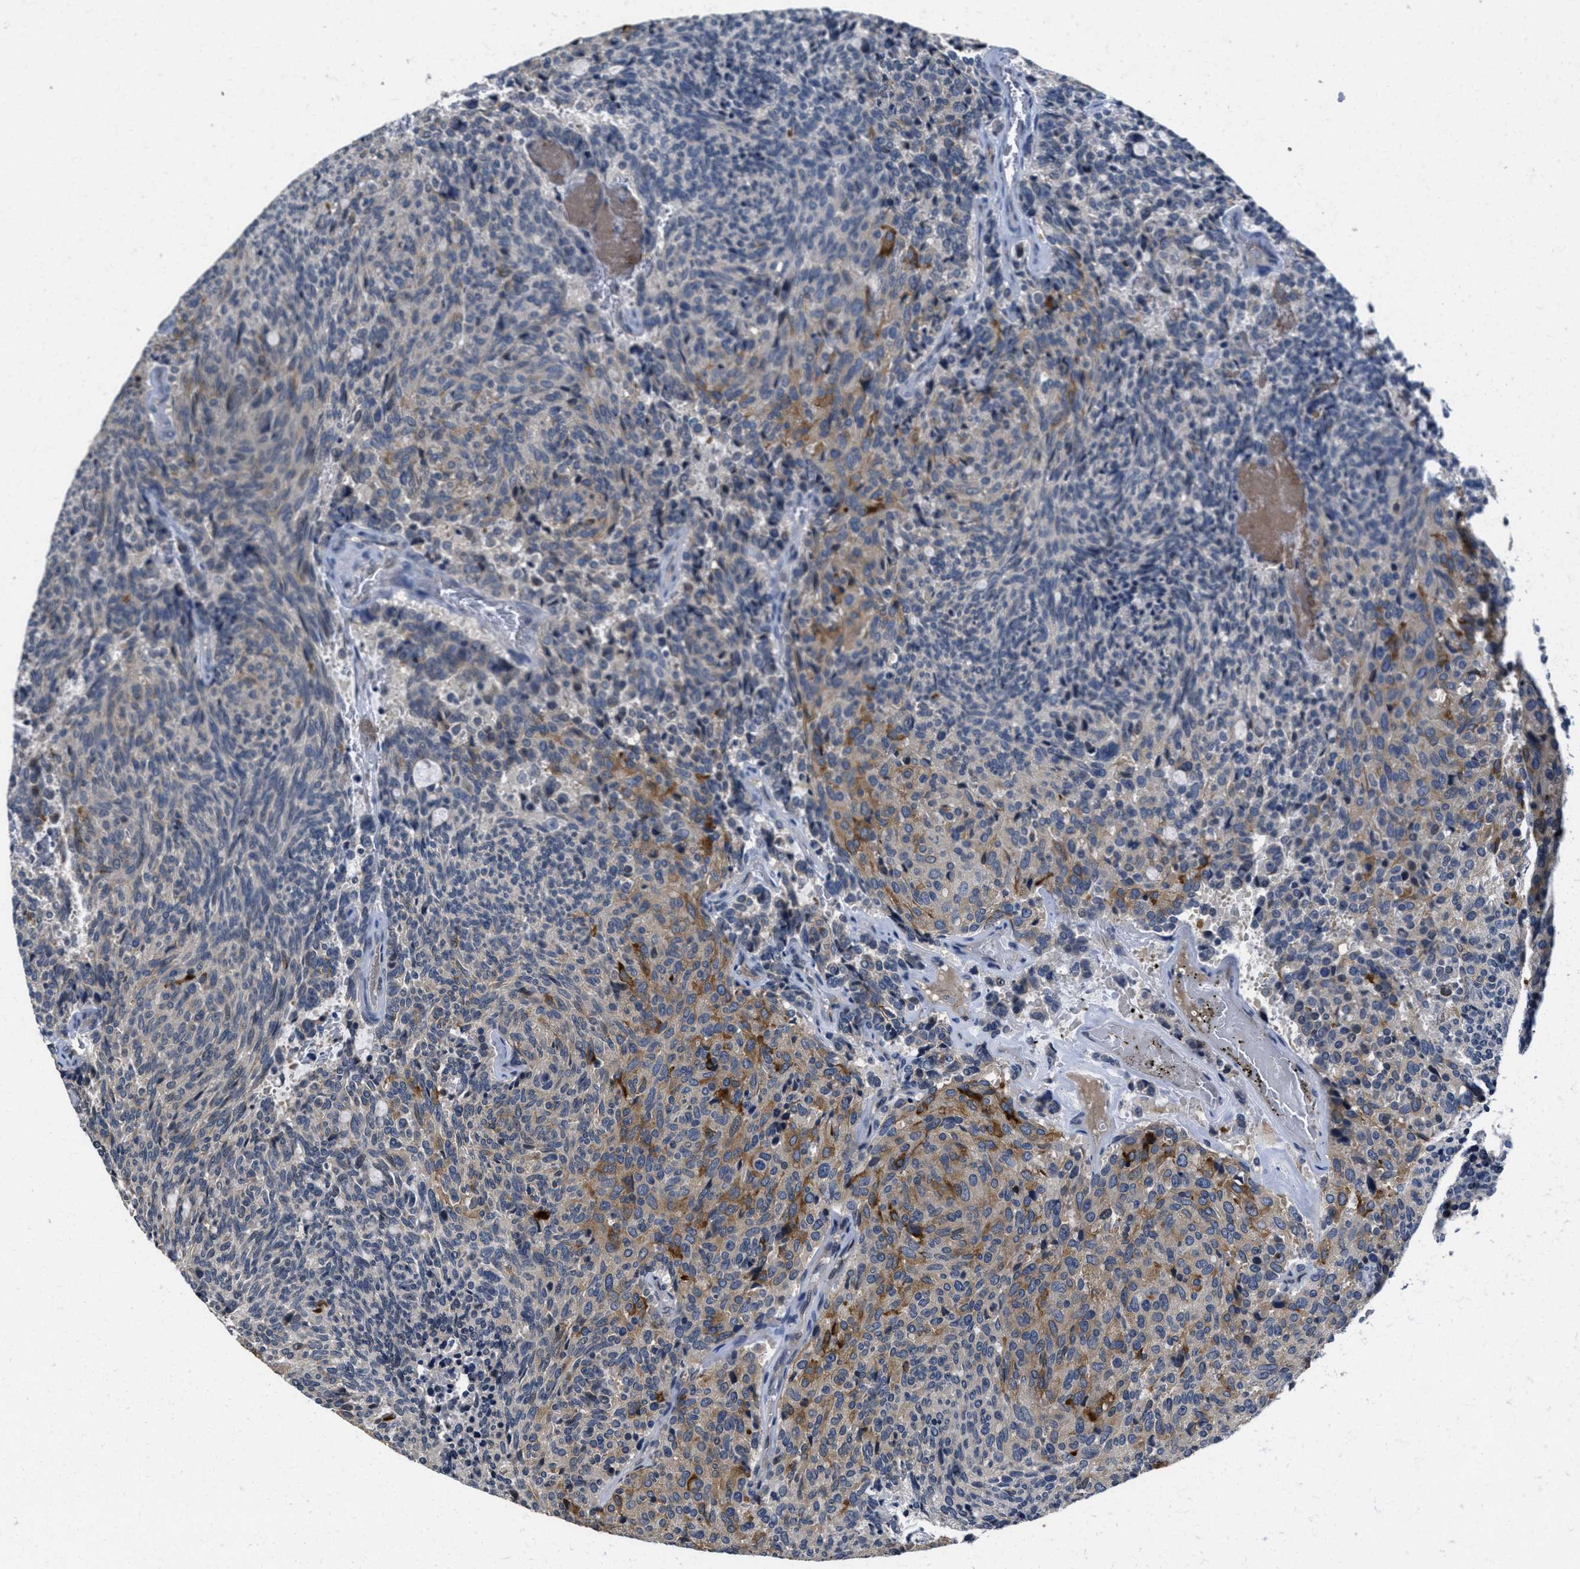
{"staining": {"intensity": "moderate", "quantity": "<25%", "location": "cytoplasmic/membranous"}, "tissue": "carcinoid", "cell_type": "Tumor cells", "image_type": "cancer", "snomed": [{"axis": "morphology", "description": "Carcinoid, malignant, NOS"}, {"axis": "topography", "description": "Pancreas"}], "caption": "Immunohistochemistry of human malignant carcinoid displays low levels of moderate cytoplasmic/membranous expression in about <25% of tumor cells.", "gene": "ANGPT1", "patient": {"sex": "female", "age": 54}}